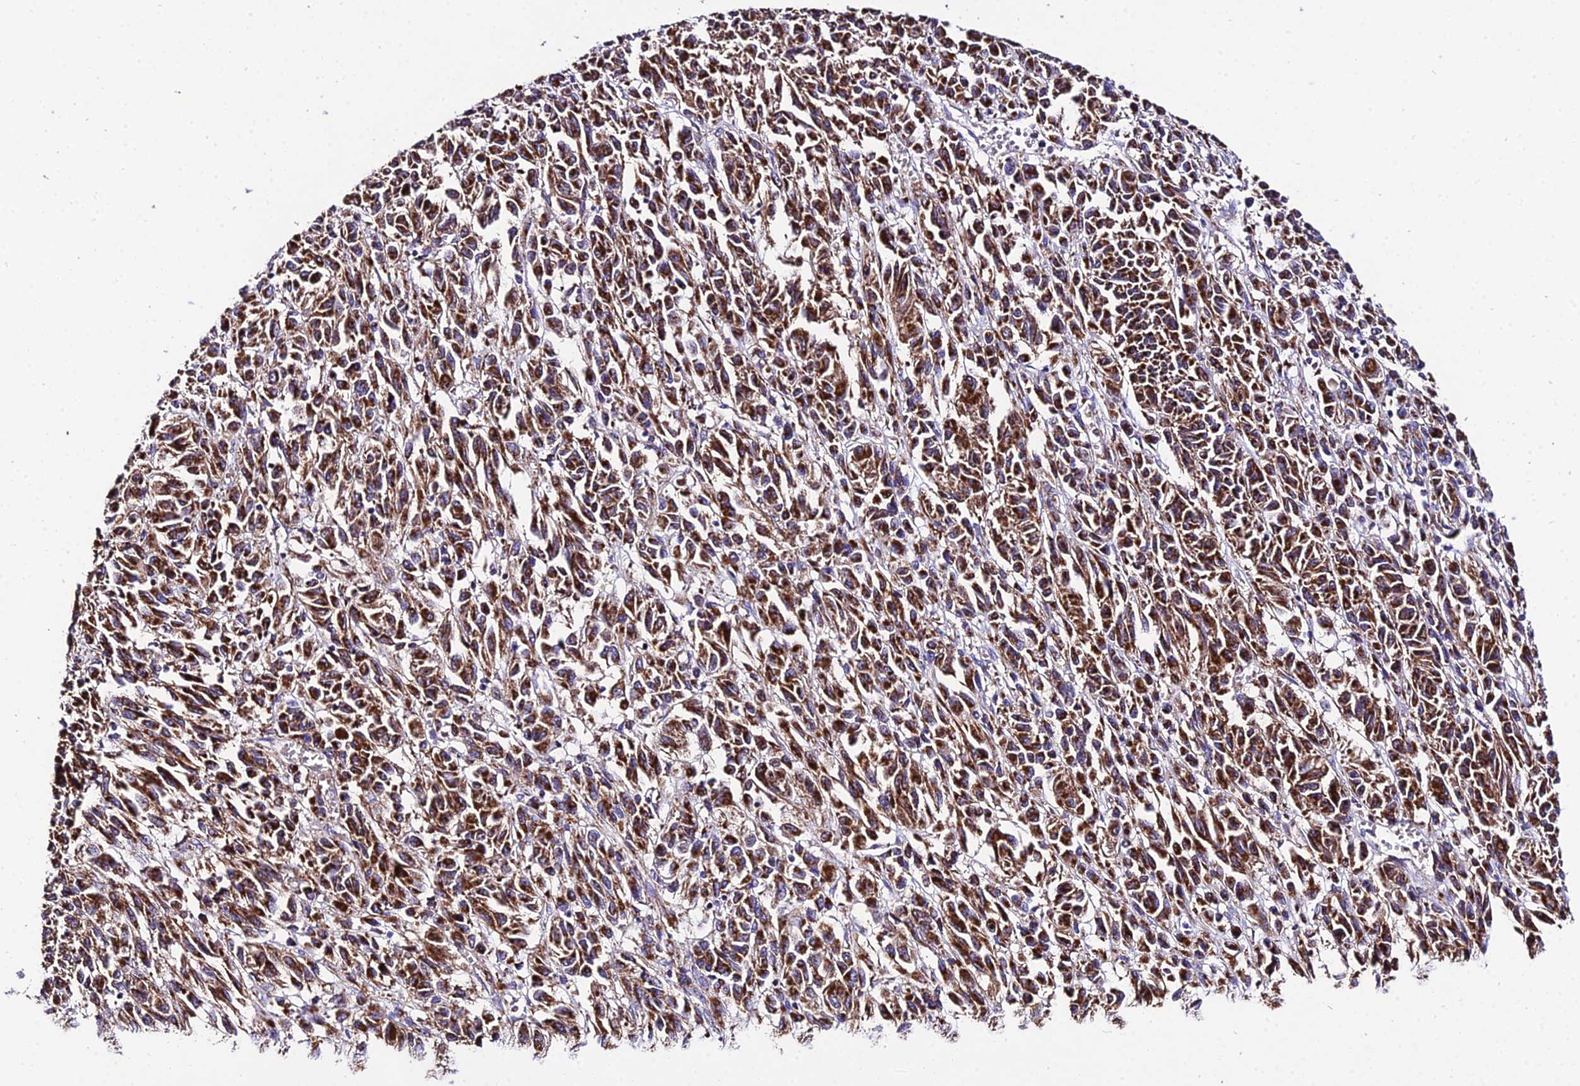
{"staining": {"intensity": "strong", "quantity": ">75%", "location": "cytoplasmic/membranous"}, "tissue": "melanoma", "cell_type": "Tumor cells", "image_type": "cancer", "snomed": [{"axis": "morphology", "description": "Malignant melanoma, Metastatic site"}, {"axis": "topography", "description": "Lung"}], "caption": "IHC of melanoma exhibits high levels of strong cytoplasmic/membranous expression in about >75% of tumor cells. The staining is performed using DAB brown chromogen to label protein expression. The nuclei are counter-stained blue using hematoxylin.", "gene": "OCIAD1", "patient": {"sex": "male", "age": 64}}